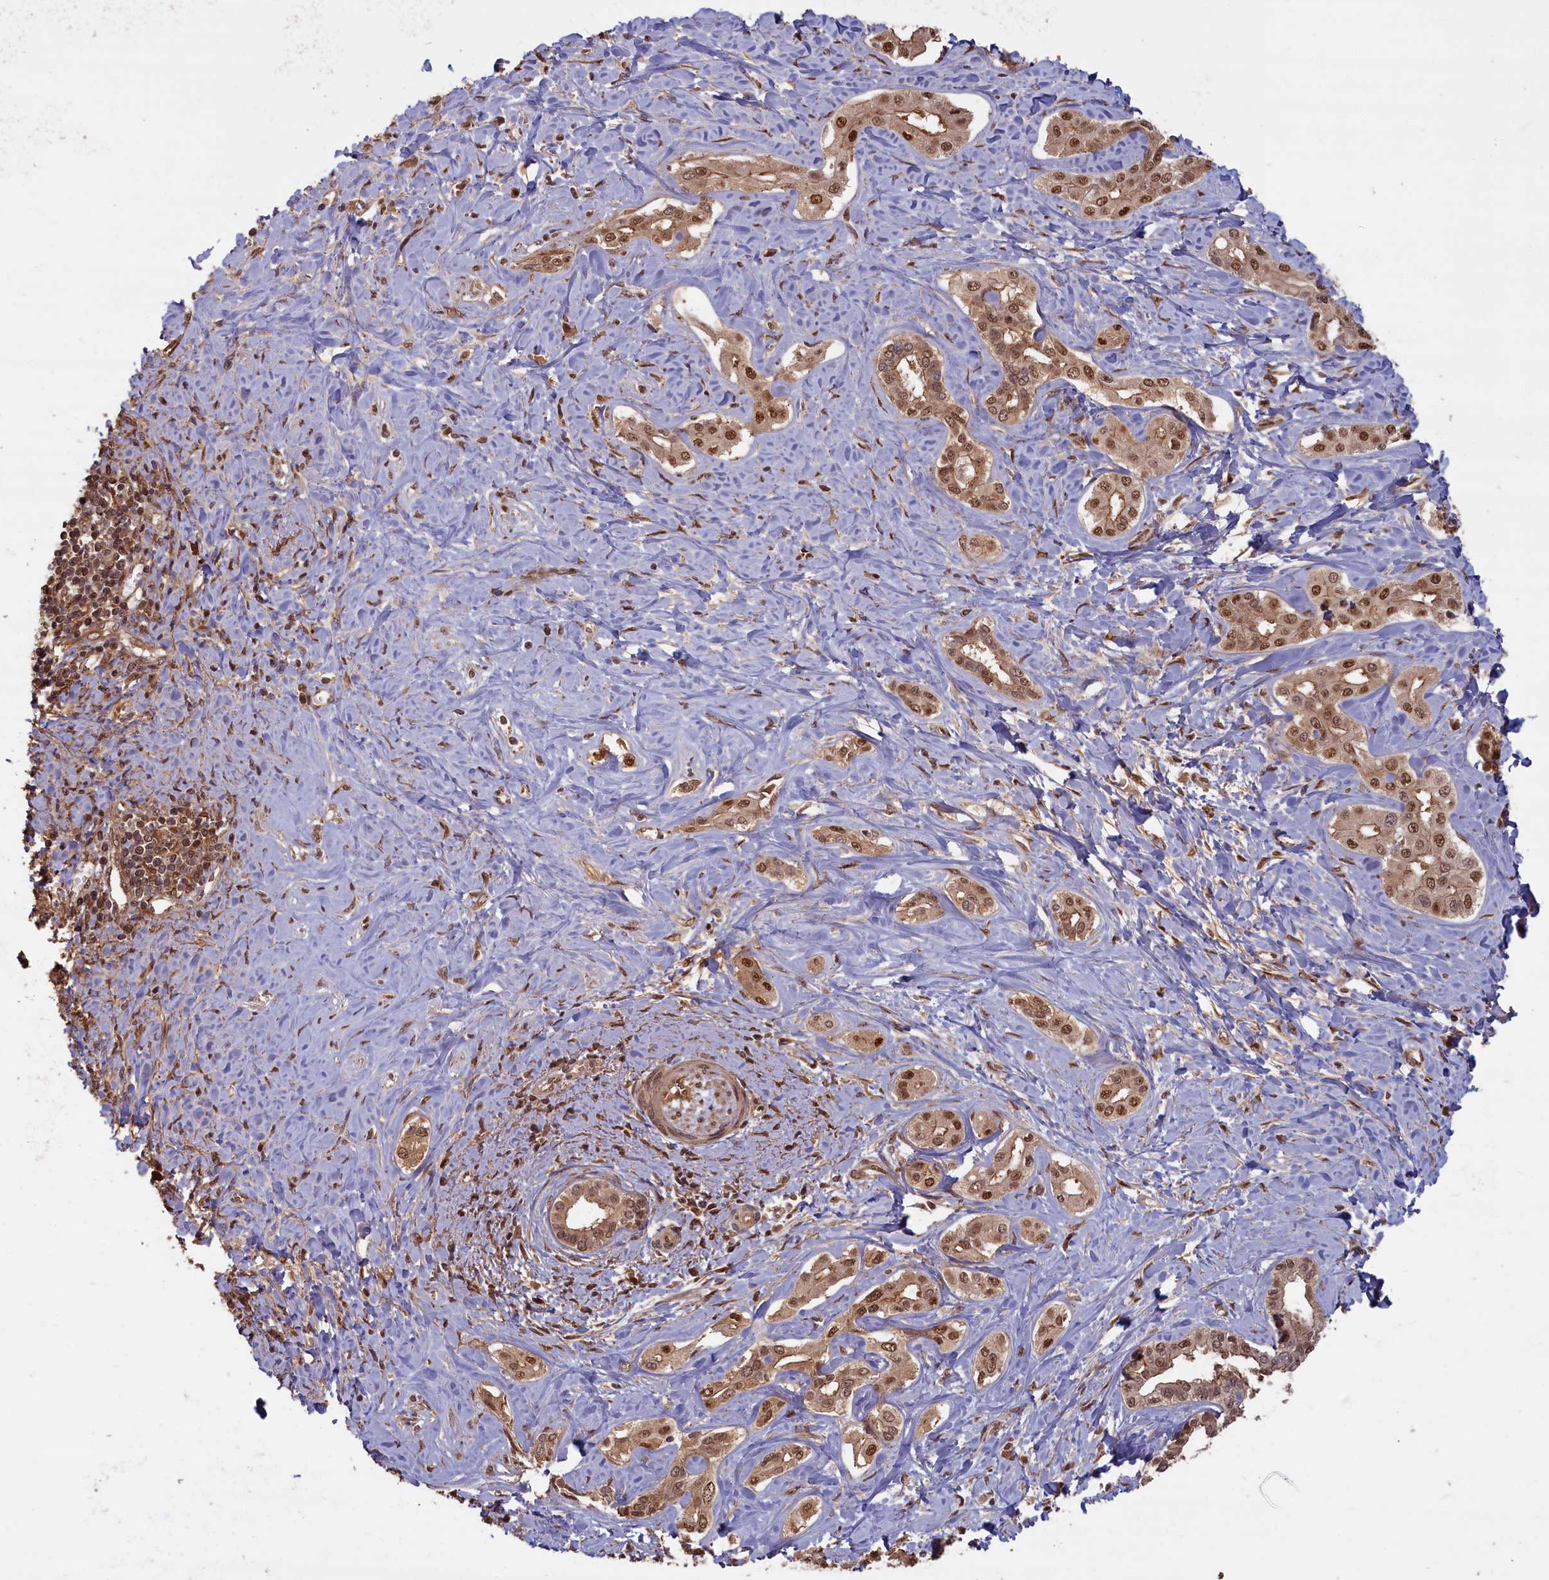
{"staining": {"intensity": "moderate", "quantity": ">75%", "location": "cytoplasmic/membranous,nuclear"}, "tissue": "liver cancer", "cell_type": "Tumor cells", "image_type": "cancer", "snomed": [{"axis": "morphology", "description": "Cholangiocarcinoma"}, {"axis": "topography", "description": "Liver"}], "caption": "Liver cancer stained for a protein (brown) reveals moderate cytoplasmic/membranous and nuclear positive expression in about >75% of tumor cells.", "gene": "HIF3A", "patient": {"sex": "female", "age": 77}}